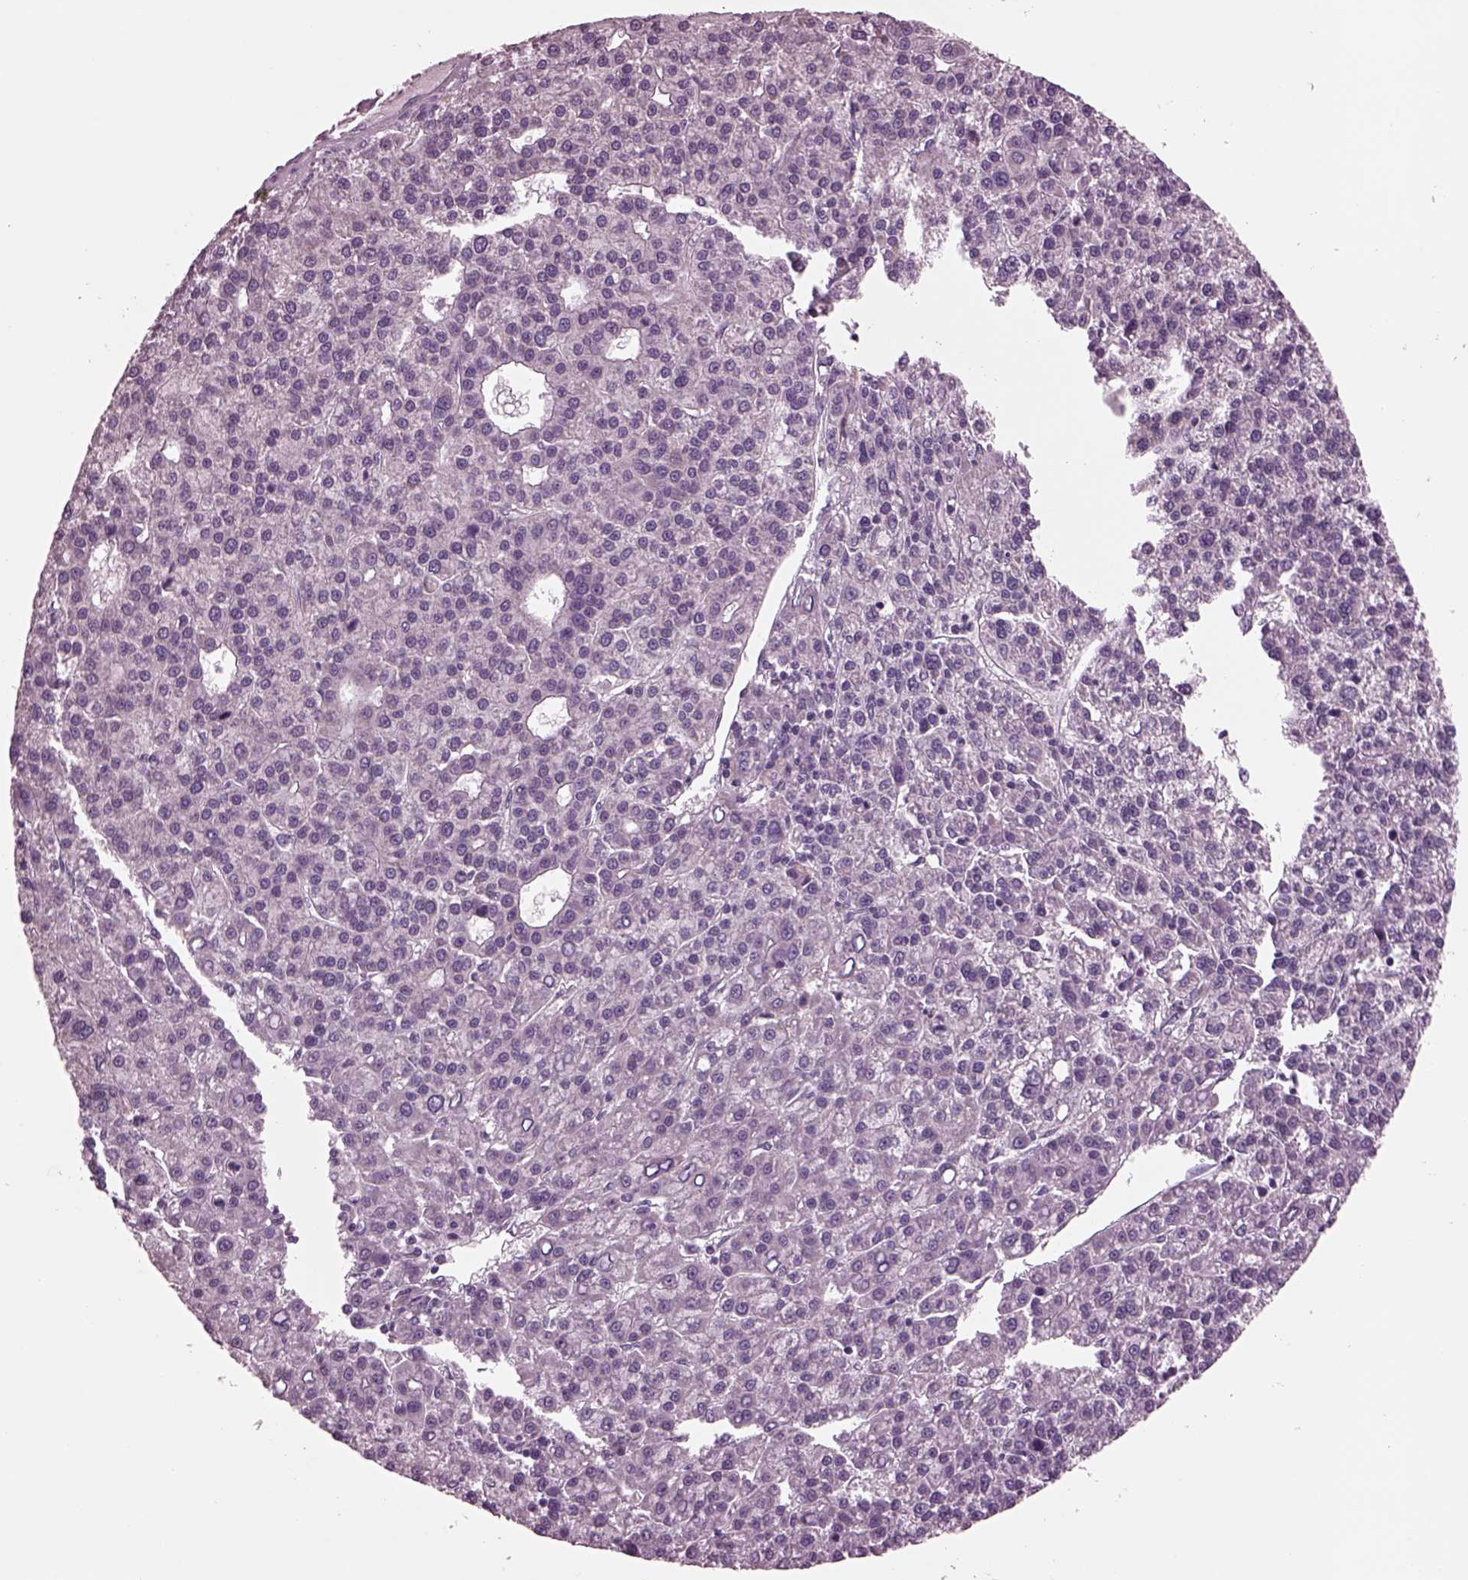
{"staining": {"intensity": "negative", "quantity": "none", "location": "none"}, "tissue": "liver cancer", "cell_type": "Tumor cells", "image_type": "cancer", "snomed": [{"axis": "morphology", "description": "Carcinoma, Hepatocellular, NOS"}, {"axis": "topography", "description": "Liver"}], "caption": "IHC histopathology image of neoplastic tissue: human liver hepatocellular carcinoma stained with DAB reveals no significant protein expression in tumor cells.", "gene": "AP4M1", "patient": {"sex": "female", "age": 58}}